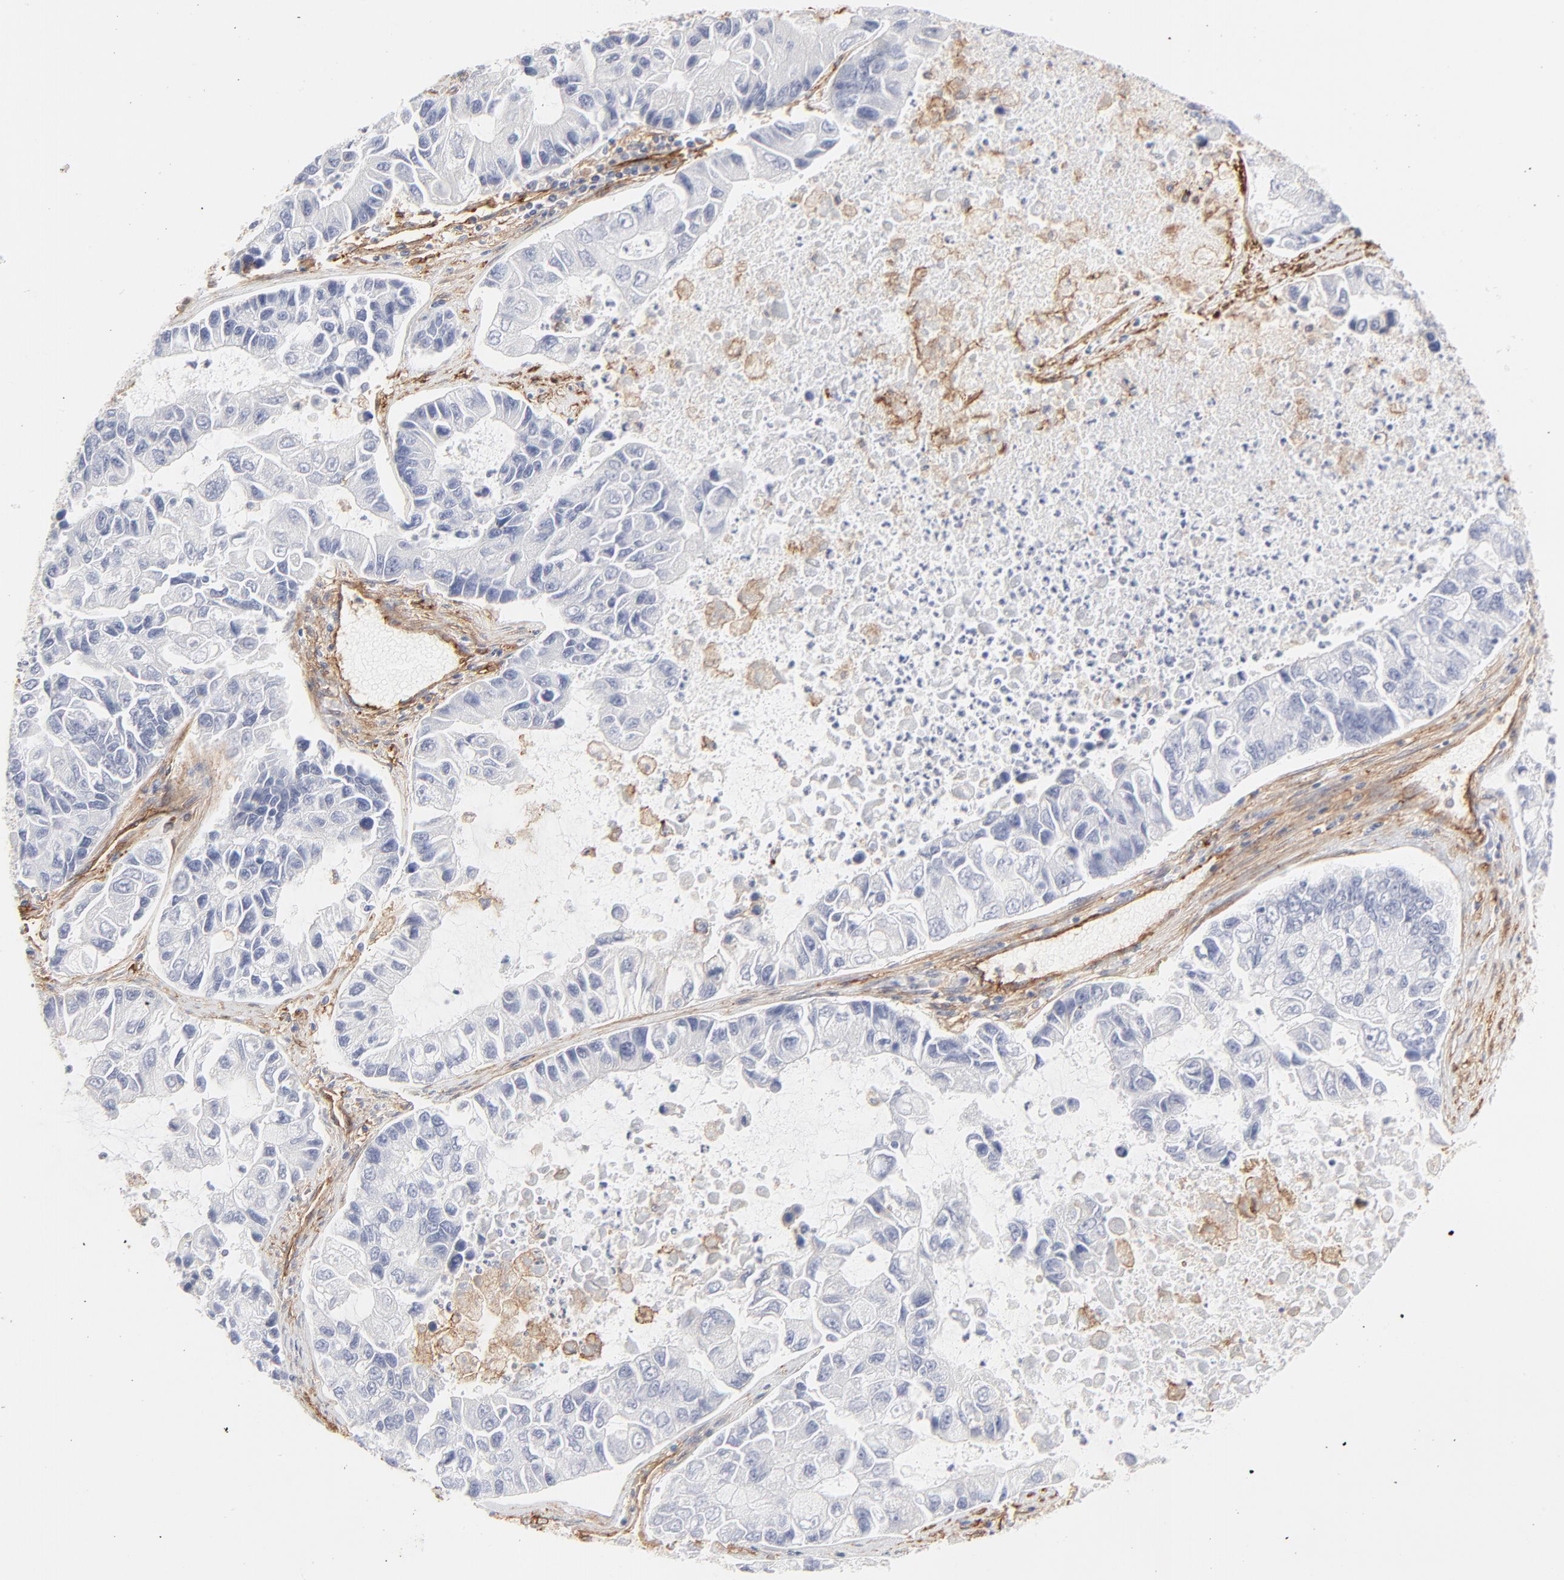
{"staining": {"intensity": "negative", "quantity": "none", "location": "none"}, "tissue": "lung cancer", "cell_type": "Tumor cells", "image_type": "cancer", "snomed": [{"axis": "morphology", "description": "Adenocarcinoma, NOS"}, {"axis": "topography", "description": "Lung"}], "caption": "Lung cancer was stained to show a protein in brown. There is no significant positivity in tumor cells. (Brightfield microscopy of DAB IHC at high magnification).", "gene": "ITGA5", "patient": {"sex": "female", "age": 51}}